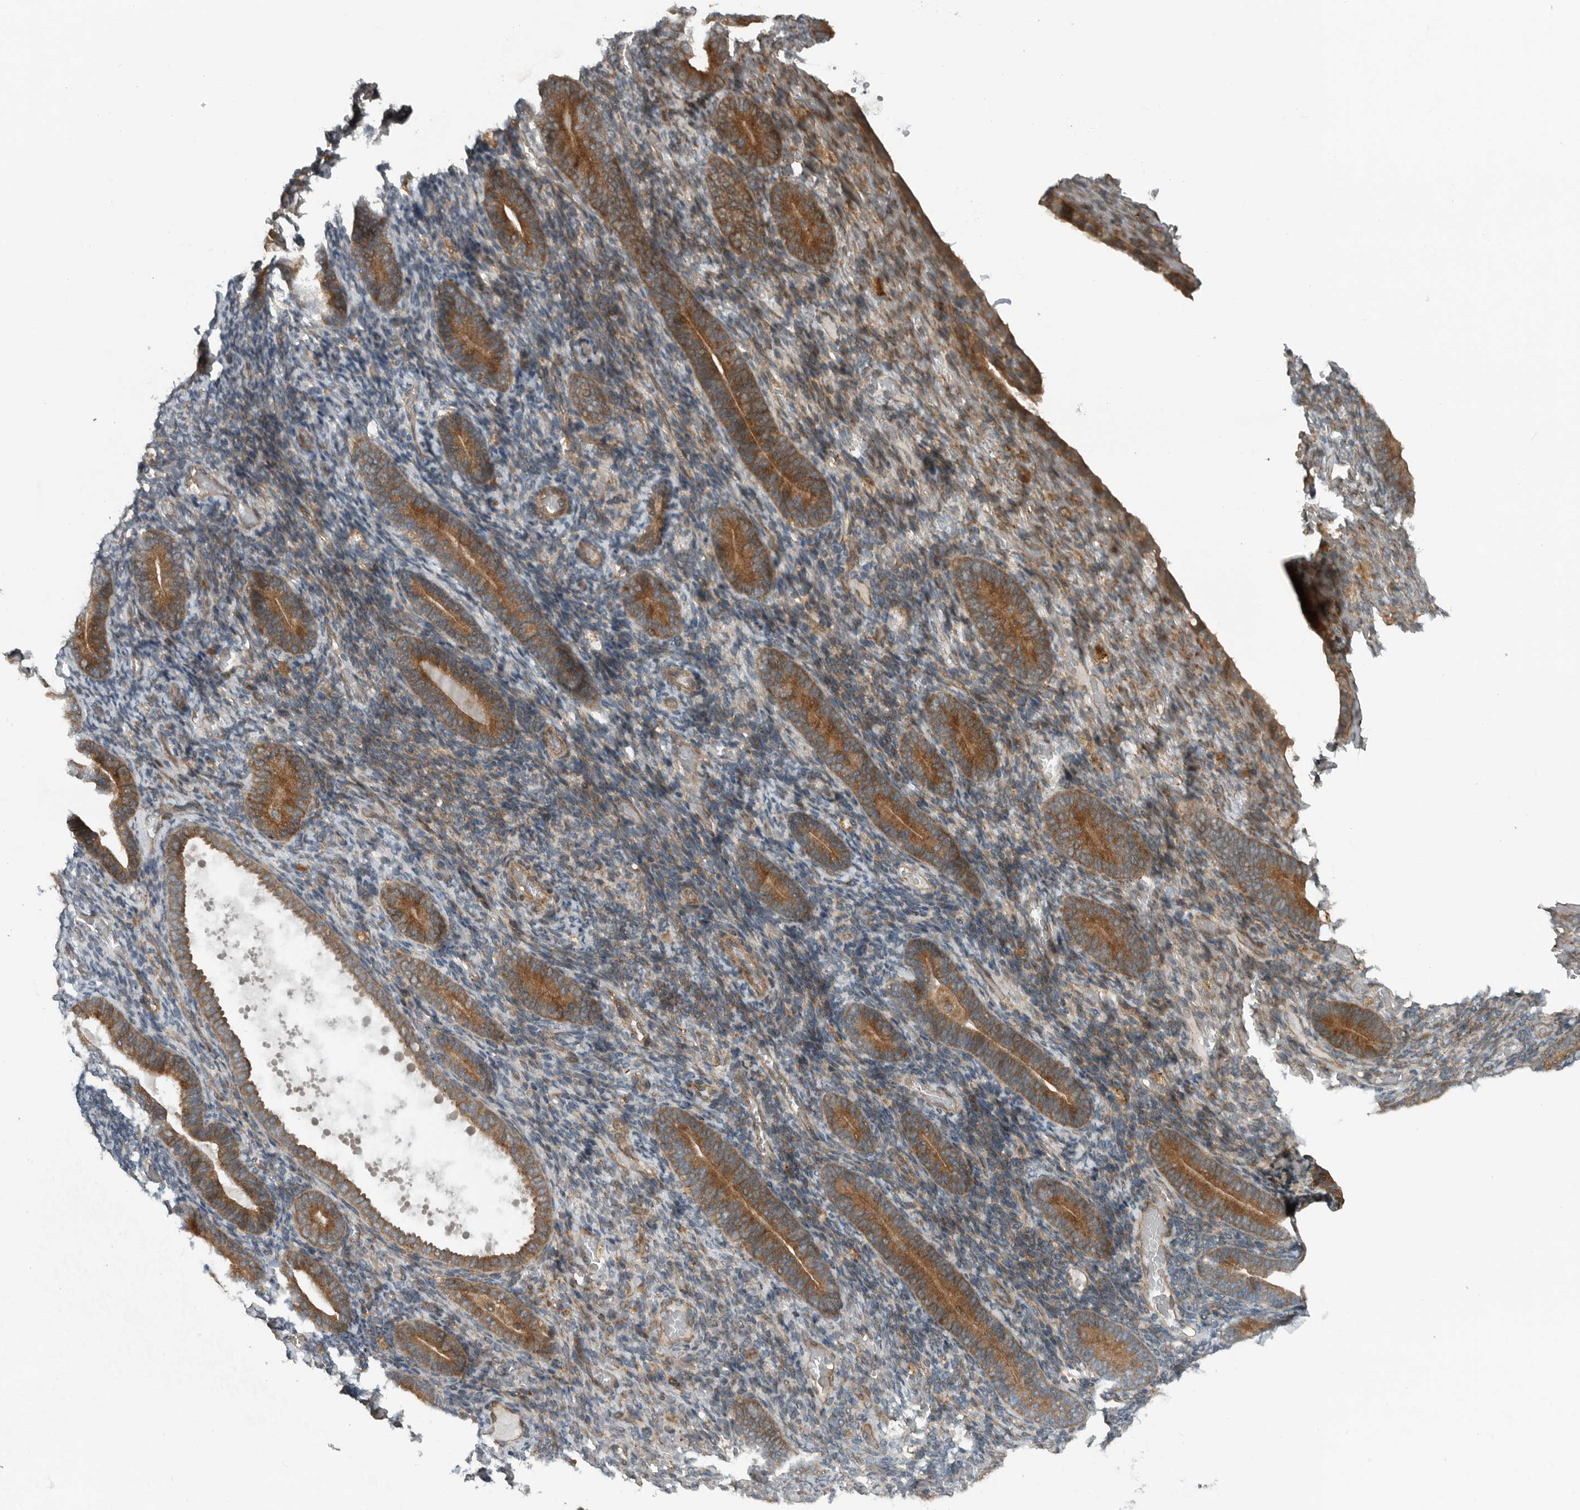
{"staining": {"intensity": "weak", "quantity": "<25%", "location": "cytoplasmic/membranous"}, "tissue": "endometrium", "cell_type": "Cells in endometrial stroma", "image_type": "normal", "snomed": [{"axis": "morphology", "description": "Normal tissue, NOS"}, {"axis": "topography", "description": "Endometrium"}], "caption": "An immunohistochemistry (IHC) photomicrograph of unremarkable endometrium is shown. There is no staining in cells in endometrial stroma of endometrium.", "gene": "AMFR", "patient": {"sex": "female", "age": 51}}